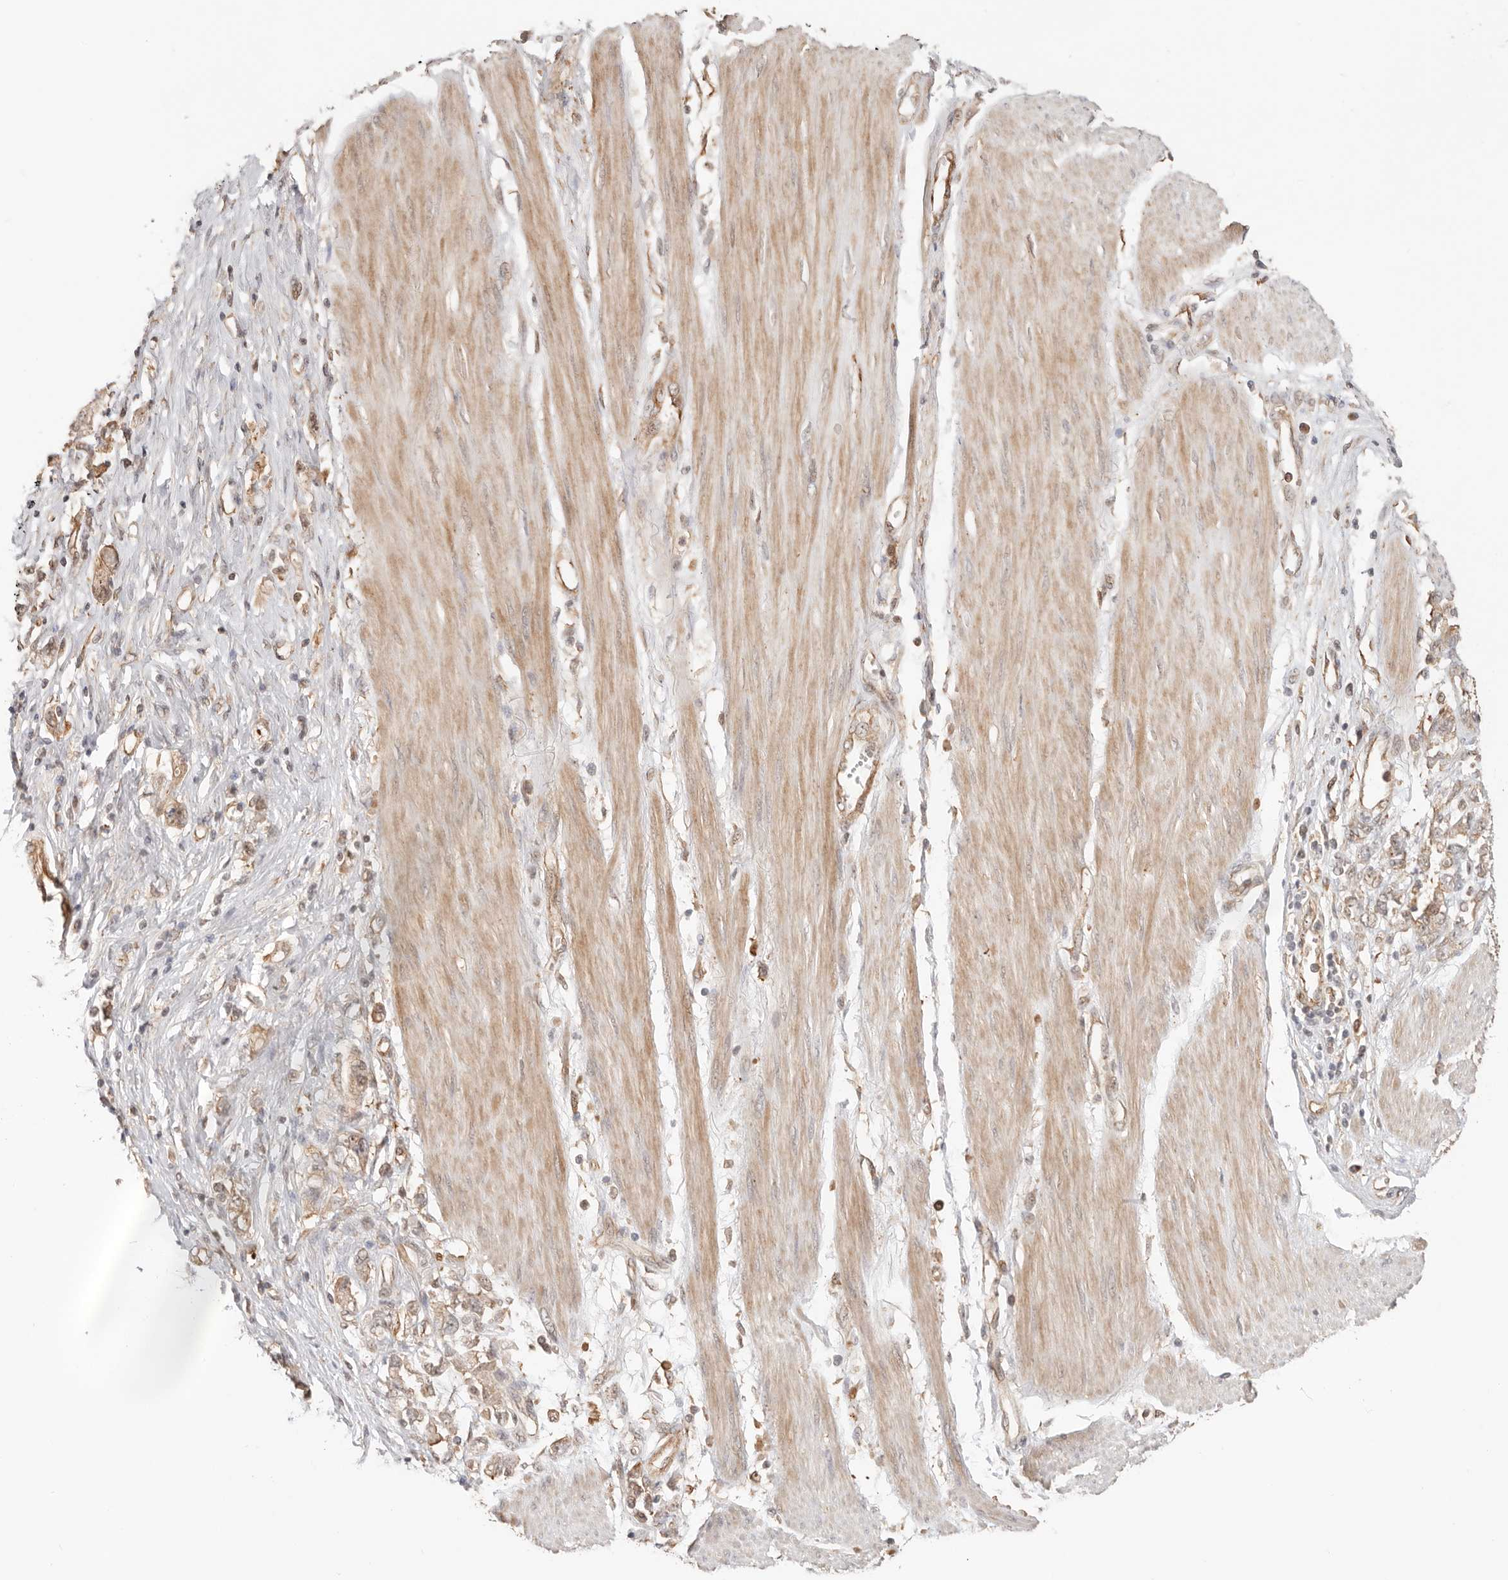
{"staining": {"intensity": "moderate", "quantity": ">75%", "location": "cytoplasmic/membranous"}, "tissue": "stomach cancer", "cell_type": "Tumor cells", "image_type": "cancer", "snomed": [{"axis": "morphology", "description": "Adenocarcinoma, NOS"}, {"axis": "topography", "description": "Stomach"}], "caption": "Brown immunohistochemical staining in stomach adenocarcinoma displays moderate cytoplasmic/membranous positivity in approximately >75% of tumor cells. (DAB IHC with brightfield microscopy, high magnification).", "gene": "HEXD", "patient": {"sex": "female", "age": 76}}